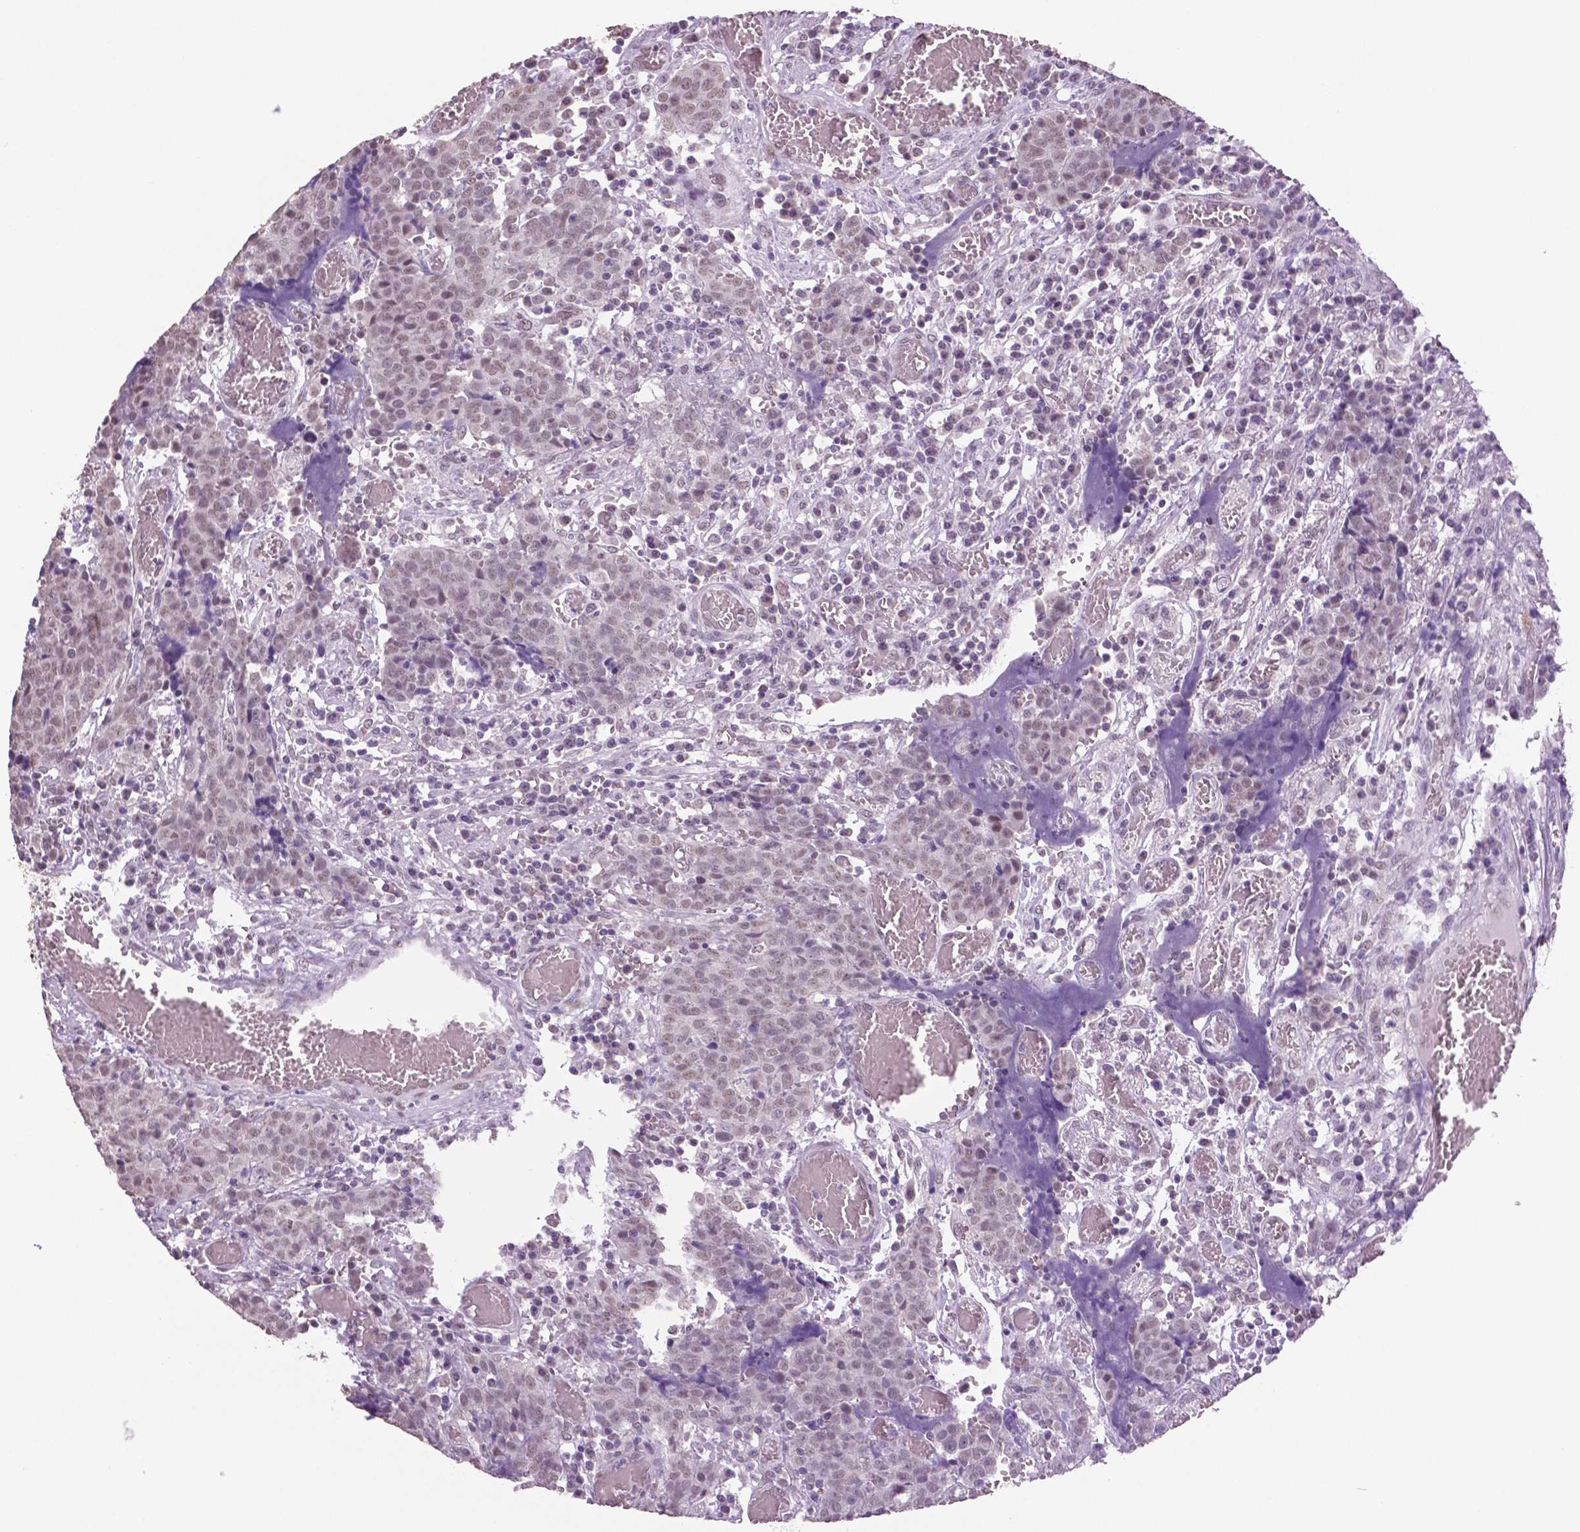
{"staining": {"intensity": "weak", "quantity": "<25%", "location": "nuclear"}, "tissue": "prostate cancer", "cell_type": "Tumor cells", "image_type": "cancer", "snomed": [{"axis": "morphology", "description": "Adenocarcinoma, High grade"}, {"axis": "topography", "description": "Prostate and seminal vesicle, NOS"}], "caption": "Tumor cells show no significant expression in high-grade adenocarcinoma (prostate).", "gene": "IGF2BP1", "patient": {"sex": "male", "age": 60}}